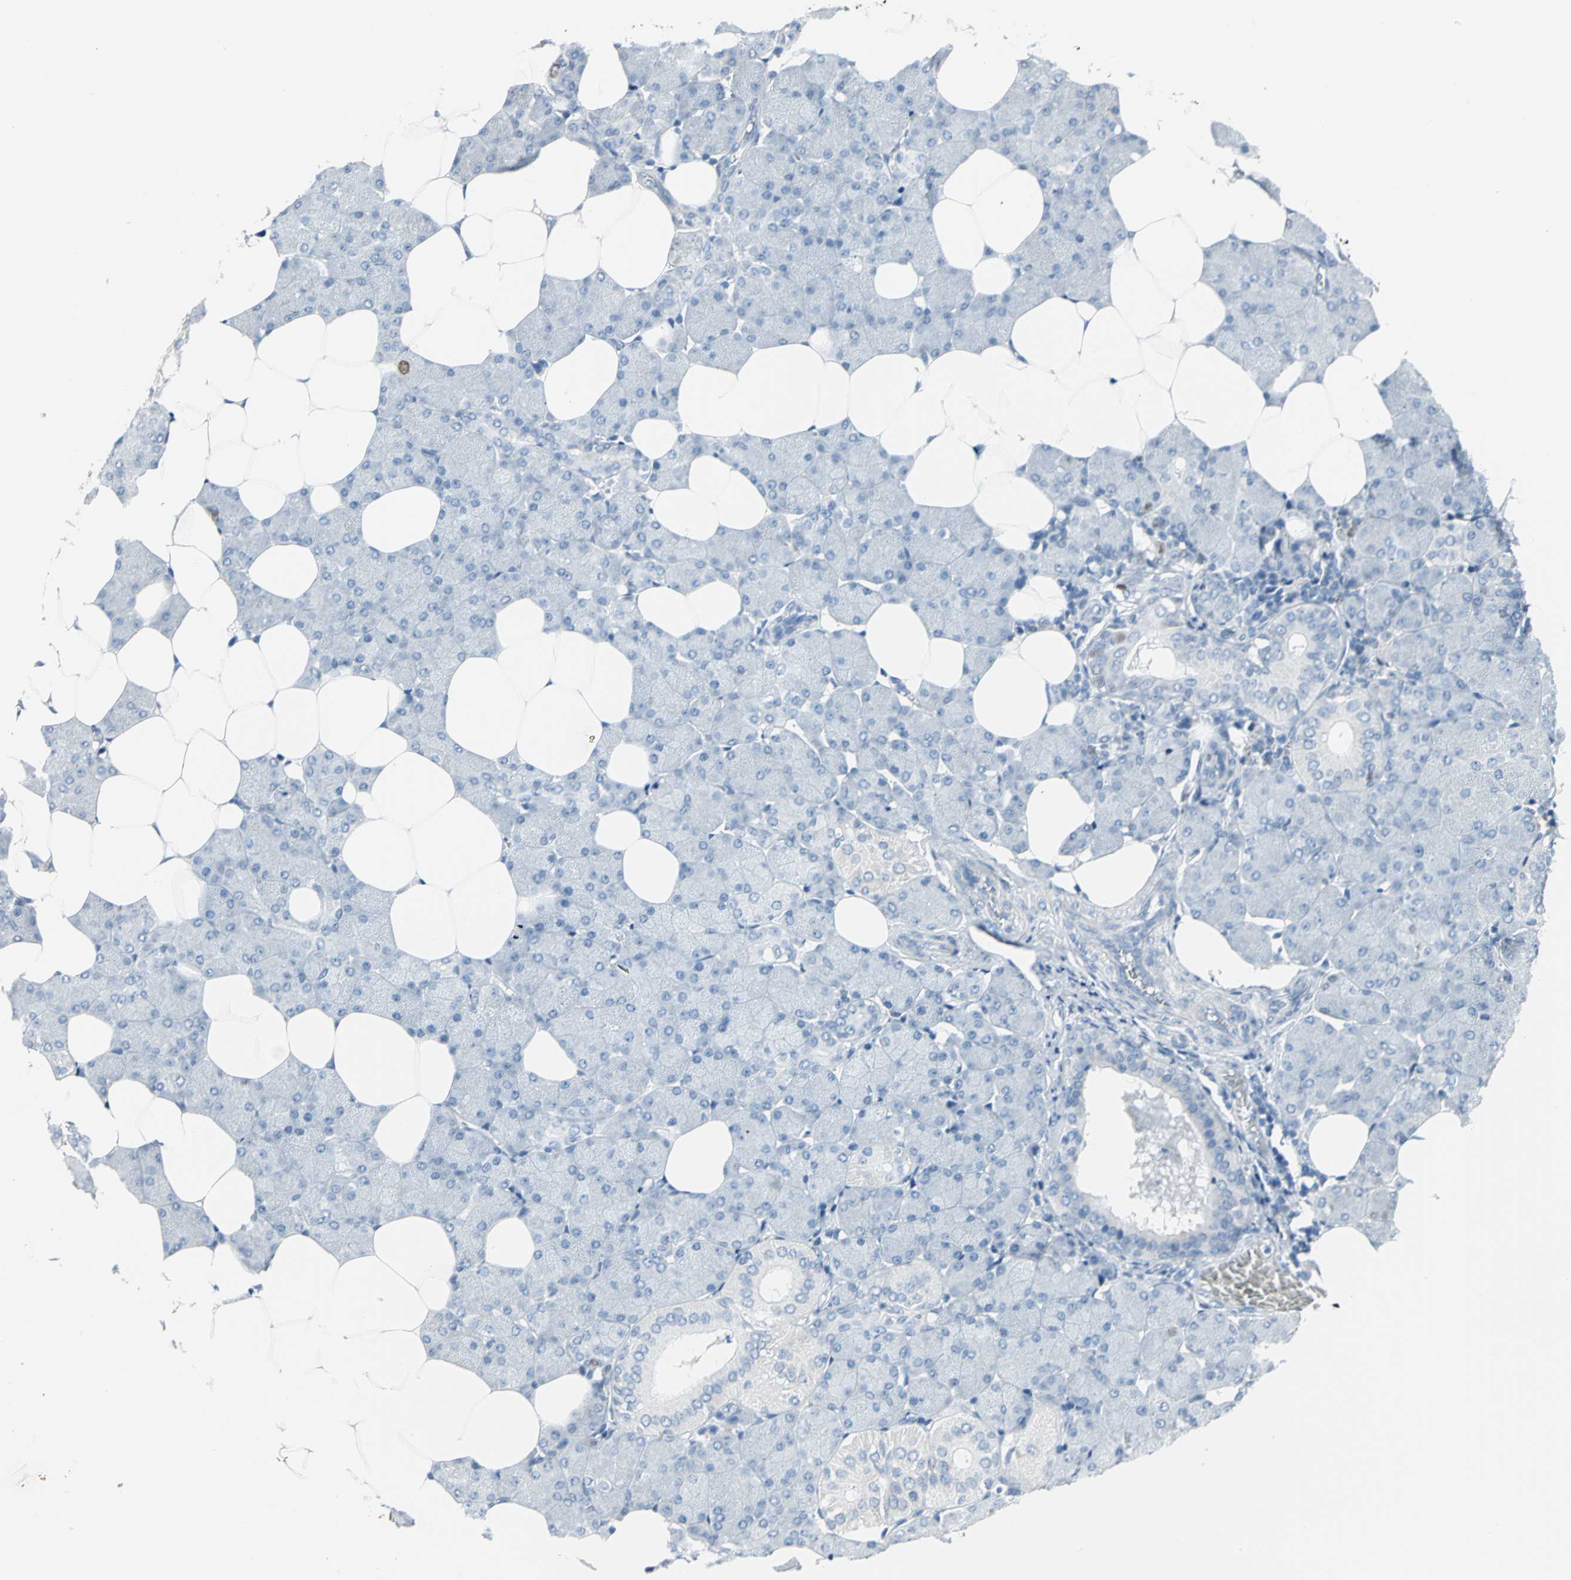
{"staining": {"intensity": "moderate", "quantity": "<25%", "location": "nuclear"}, "tissue": "salivary gland", "cell_type": "Glandular cells", "image_type": "normal", "snomed": [{"axis": "morphology", "description": "Normal tissue, NOS"}, {"axis": "morphology", "description": "Adenoma, NOS"}, {"axis": "topography", "description": "Salivary gland"}], "caption": "IHC image of unremarkable salivary gland stained for a protein (brown), which displays low levels of moderate nuclear positivity in approximately <25% of glandular cells.", "gene": "MCM3", "patient": {"sex": "female", "age": 32}}